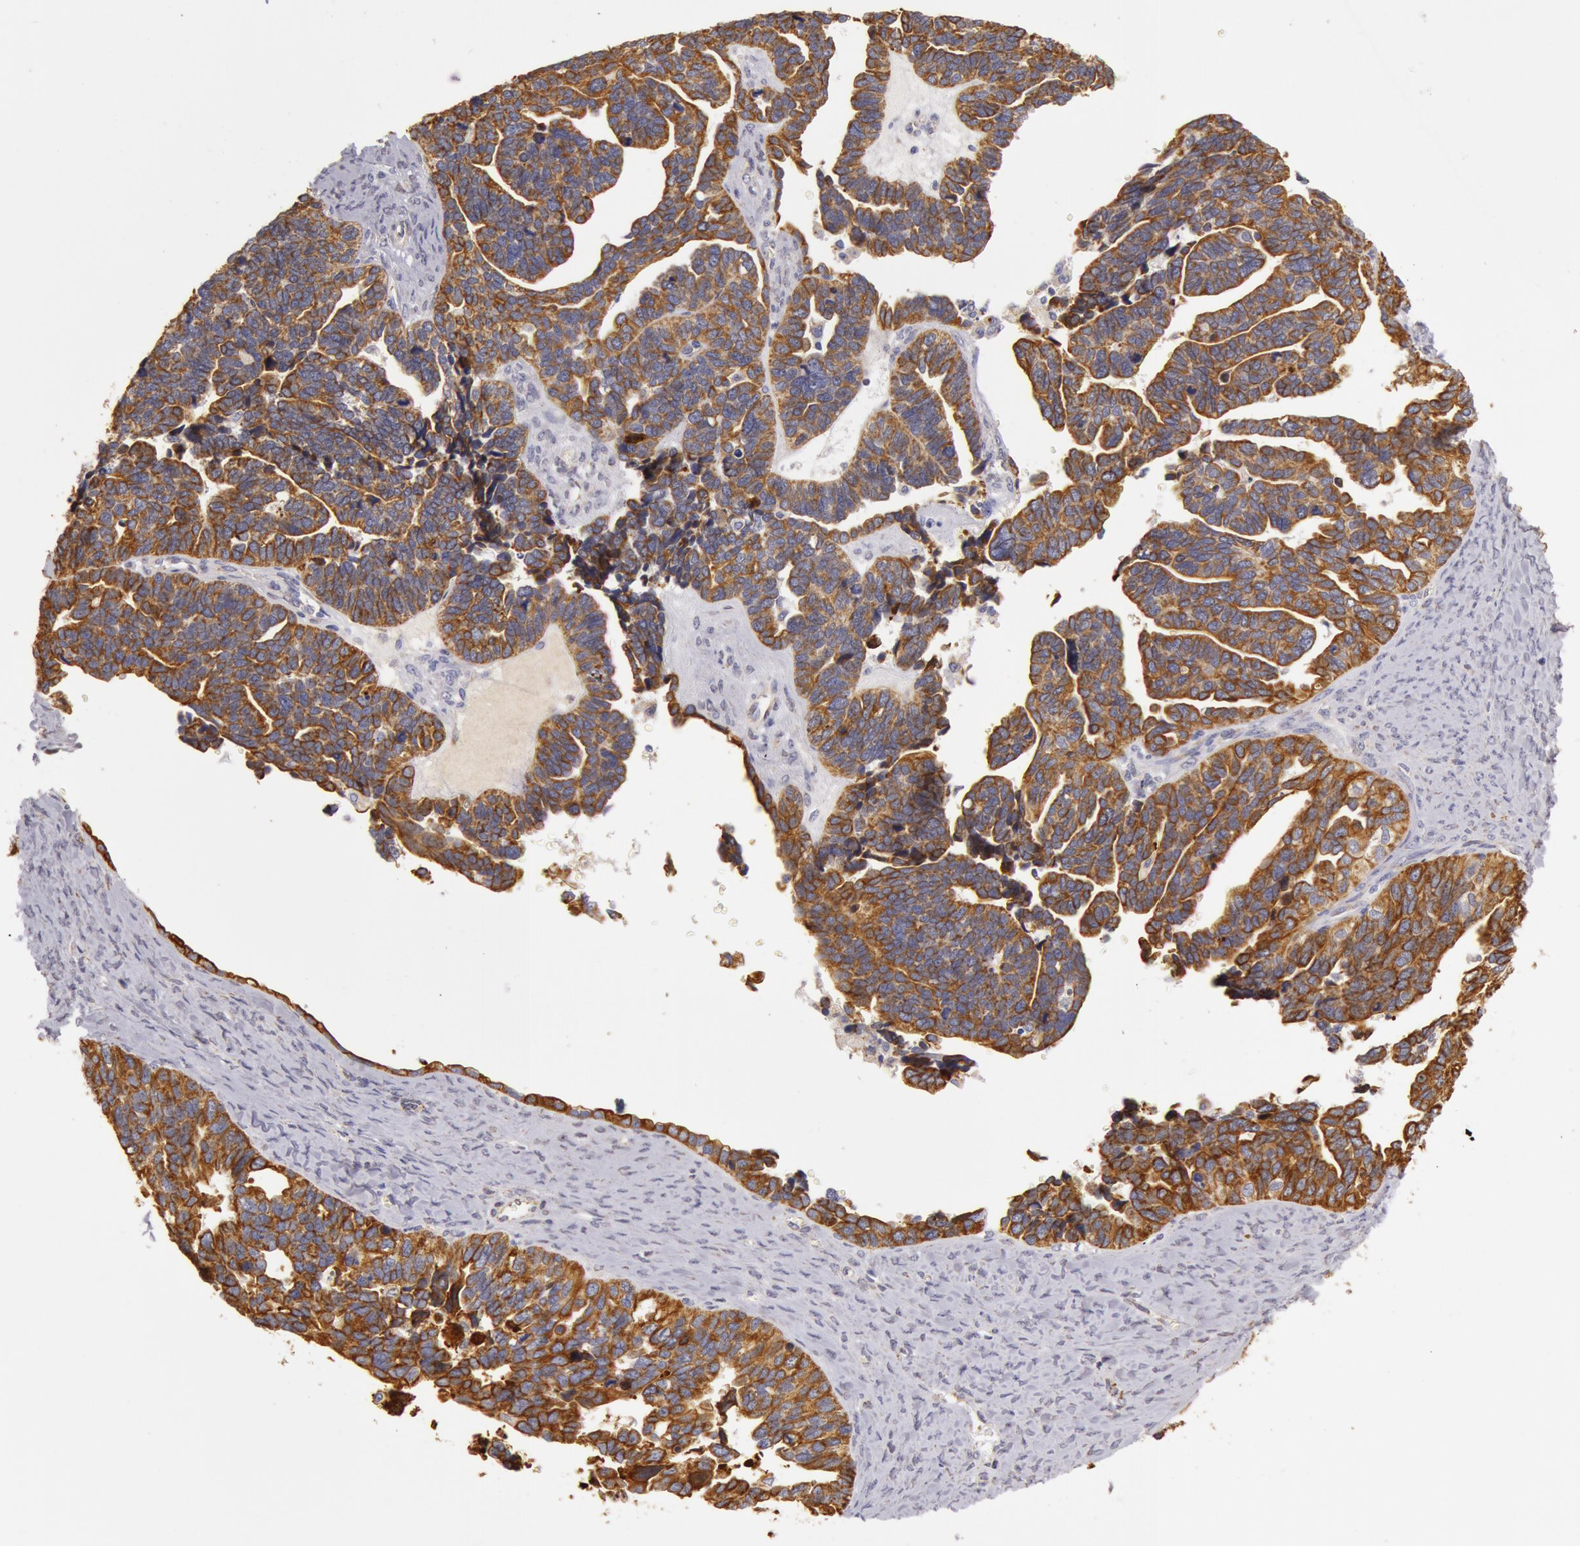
{"staining": {"intensity": "strong", "quantity": ">75%", "location": "cytoplasmic/membranous"}, "tissue": "ovarian cancer", "cell_type": "Tumor cells", "image_type": "cancer", "snomed": [{"axis": "morphology", "description": "Cystadenocarcinoma, serous, NOS"}, {"axis": "topography", "description": "Ovary"}], "caption": "Immunohistochemistry (DAB) staining of ovarian cancer displays strong cytoplasmic/membranous protein expression in about >75% of tumor cells.", "gene": "KRT18", "patient": {"sex": "female", "age": 77}}